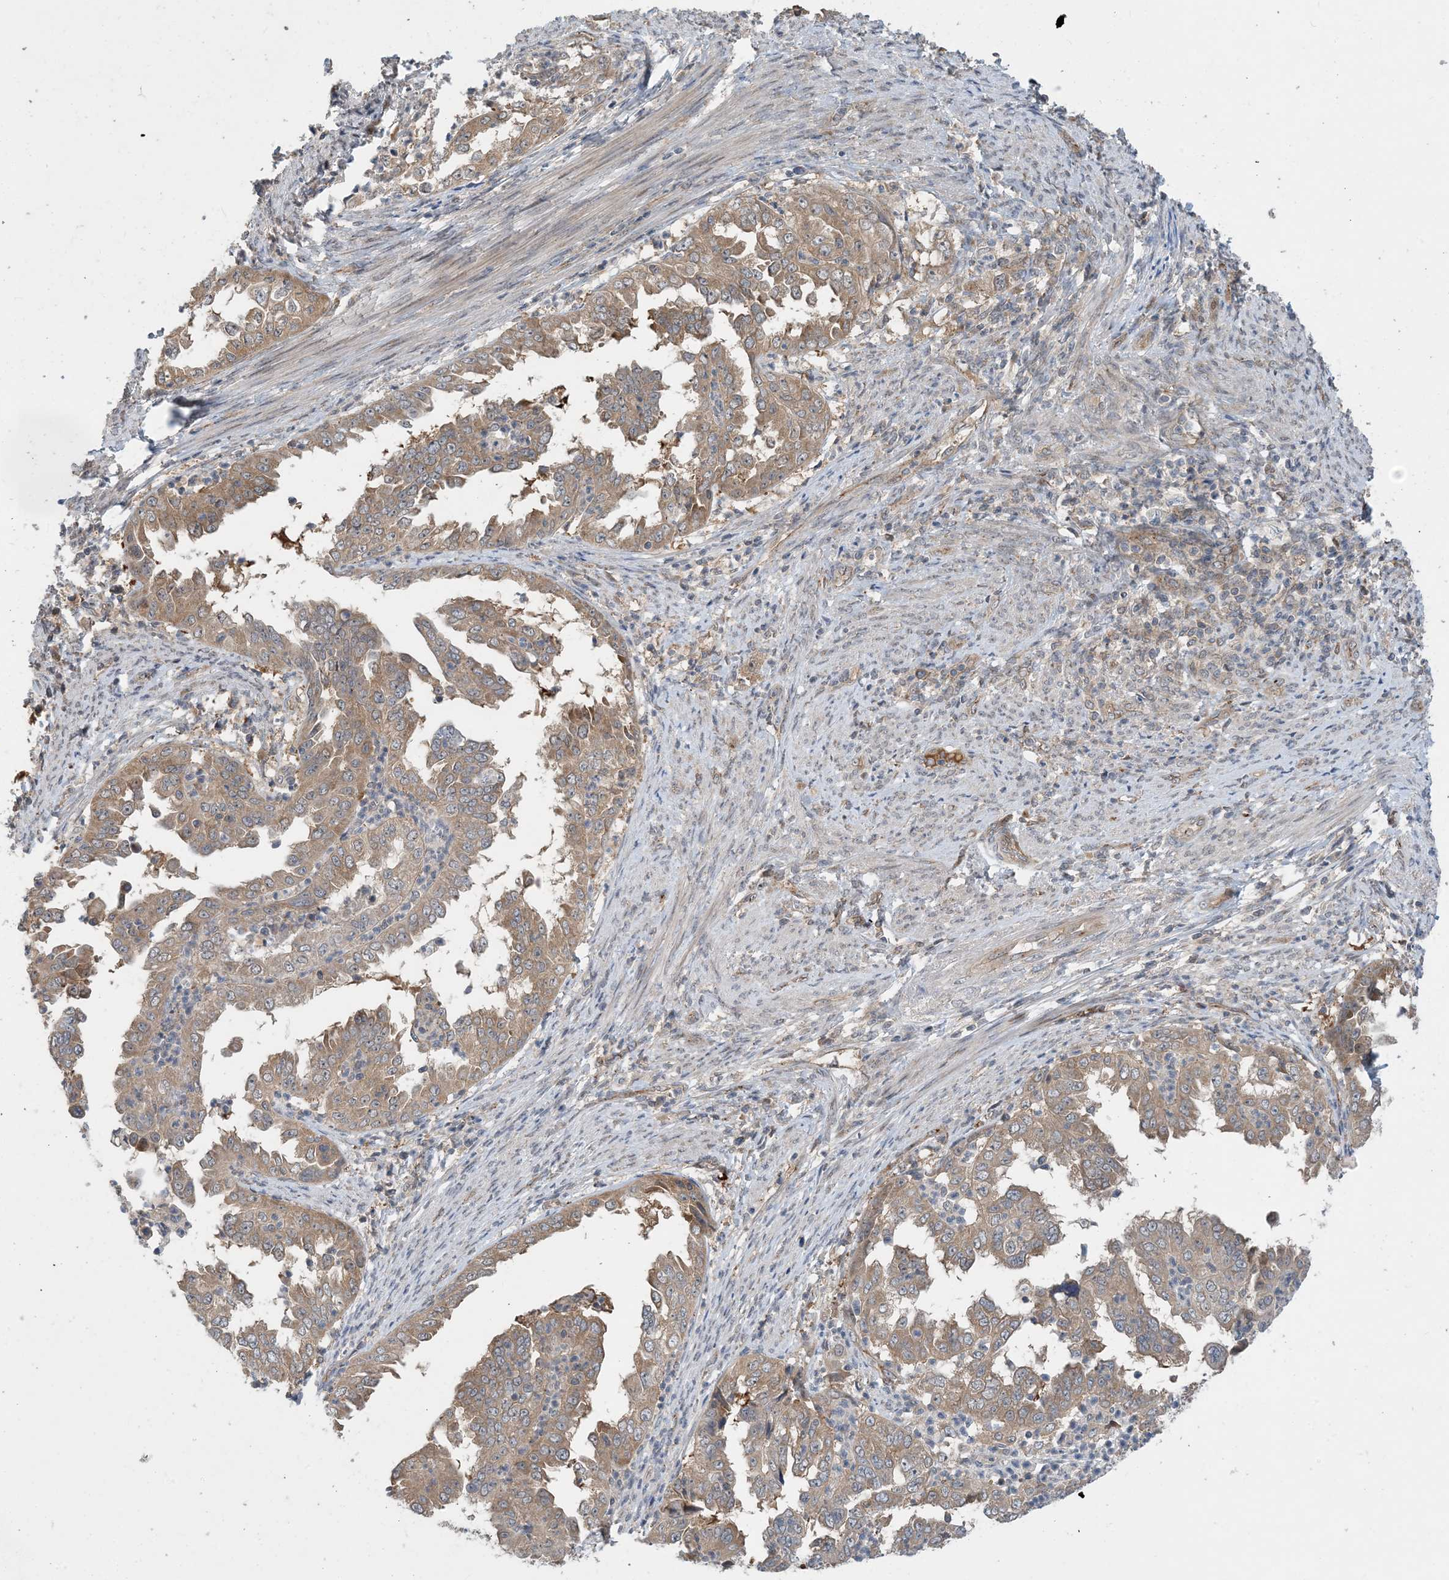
{"staining": {"intensity": "weak", "quantity": ">75%", "location": "cytoplasmic/membranous"}, "tissue": "endometrial cancer", "cell_type": "Tumor cells", "image_type": "cancer", "snomed": [{"axis": "morphology", "description": "Adenocarcinoma, NOS"}, {"axis": "topography", "description": "Endometrium"}], "caption": "A brown stain shows weak cytoplasmic/membranous staining of a protein in adenocarcinoma (endometrial) tumor cells.", "gene": "TINAG", "patient": {"sex": "female", "age": 85}}